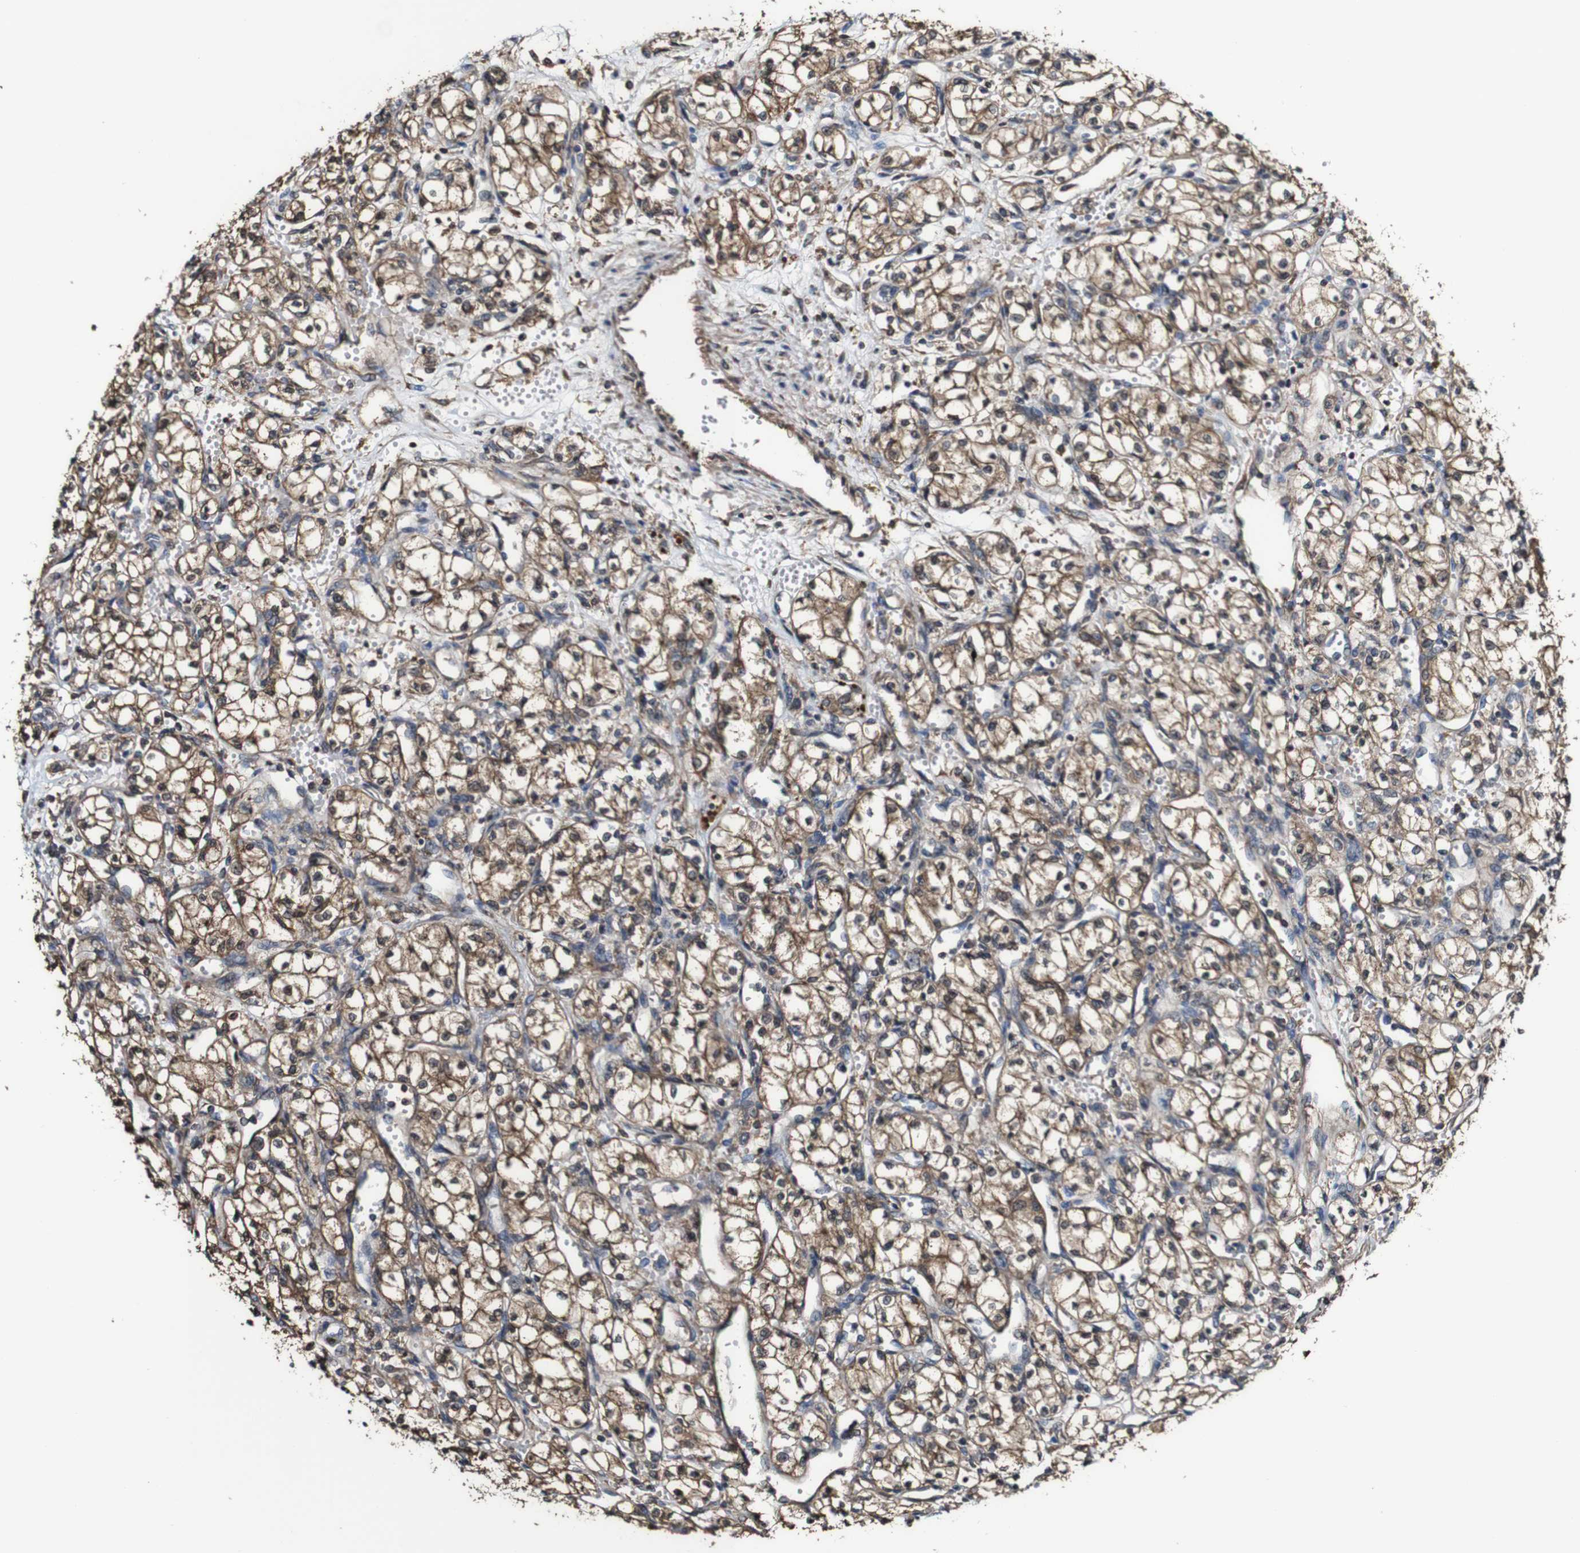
{"staining": {"intensity": "moderate", "quantity": ">75%", "location": "cytoplasmic/membranous"}, "tissue": "renal cancer", "cell_type": "Tumor cells", "image_type": "cancer", "snomed": [{"axis": "morphology", "description": "Normal tissue, NOS"}, {"axis": "morphology", "description": "Adenocarcinoma, NOS"}, {"axis": "topography", "description": "Kidney"}], "caption": "Renal cancer stained with immunohistochemistry shows moderate cytoplasmic/membranous positivity in about >75% of tumor cells.", "gene": "PTPRR", "patient": {"sex": "male", "age": 59}}